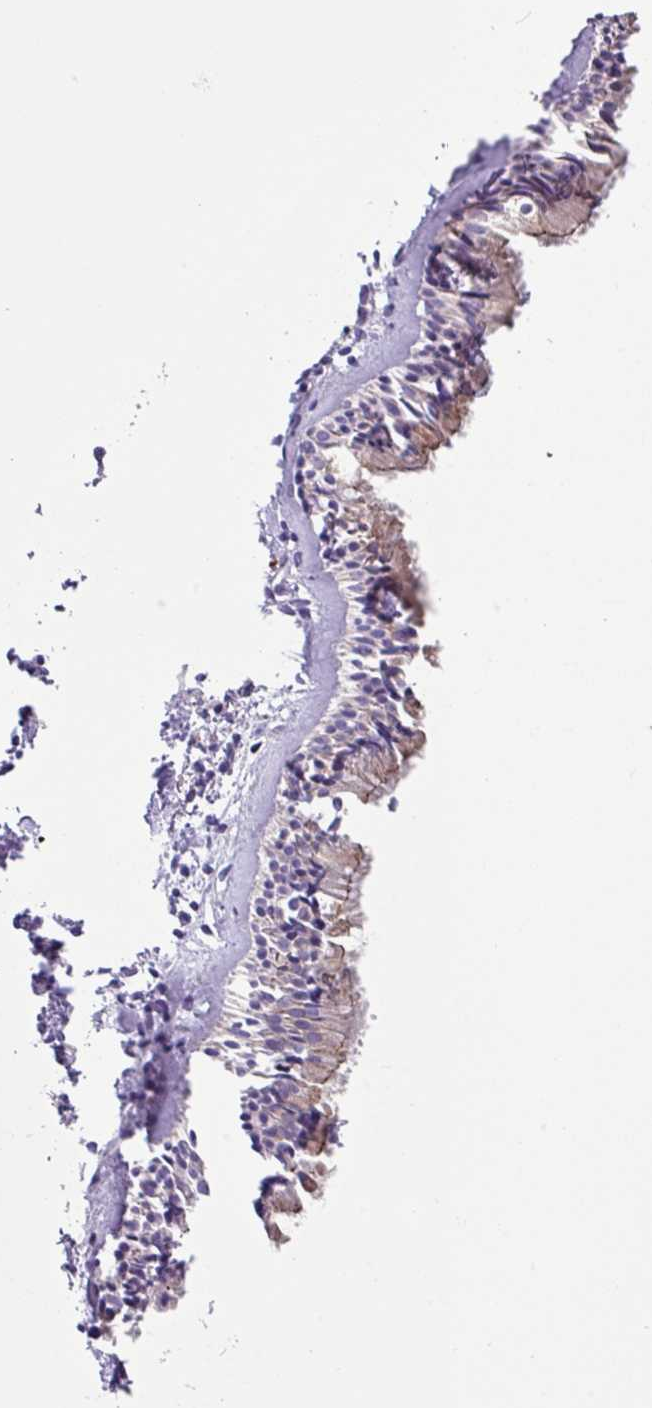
{"staining": {"intensity": "weak", "quantity": "<25%", "location": "cytoplasmic/membranous"}, "tissue": "nasopharynx", "cell_type": "Respiratory epithelial cells", "image_type": "normal", "snomed": [{"axis": "morphology", "description": "Normal tissue, NOS"}, {"axis": "topography", "description": "Nasopharynx"}], "caption": "This is an IHC image of unremarkable human nasopharynx. There is no staining in respiratory epithelial cells.", "gene": "IQCJ", "patient": {"sex": "male", "age": 82}}